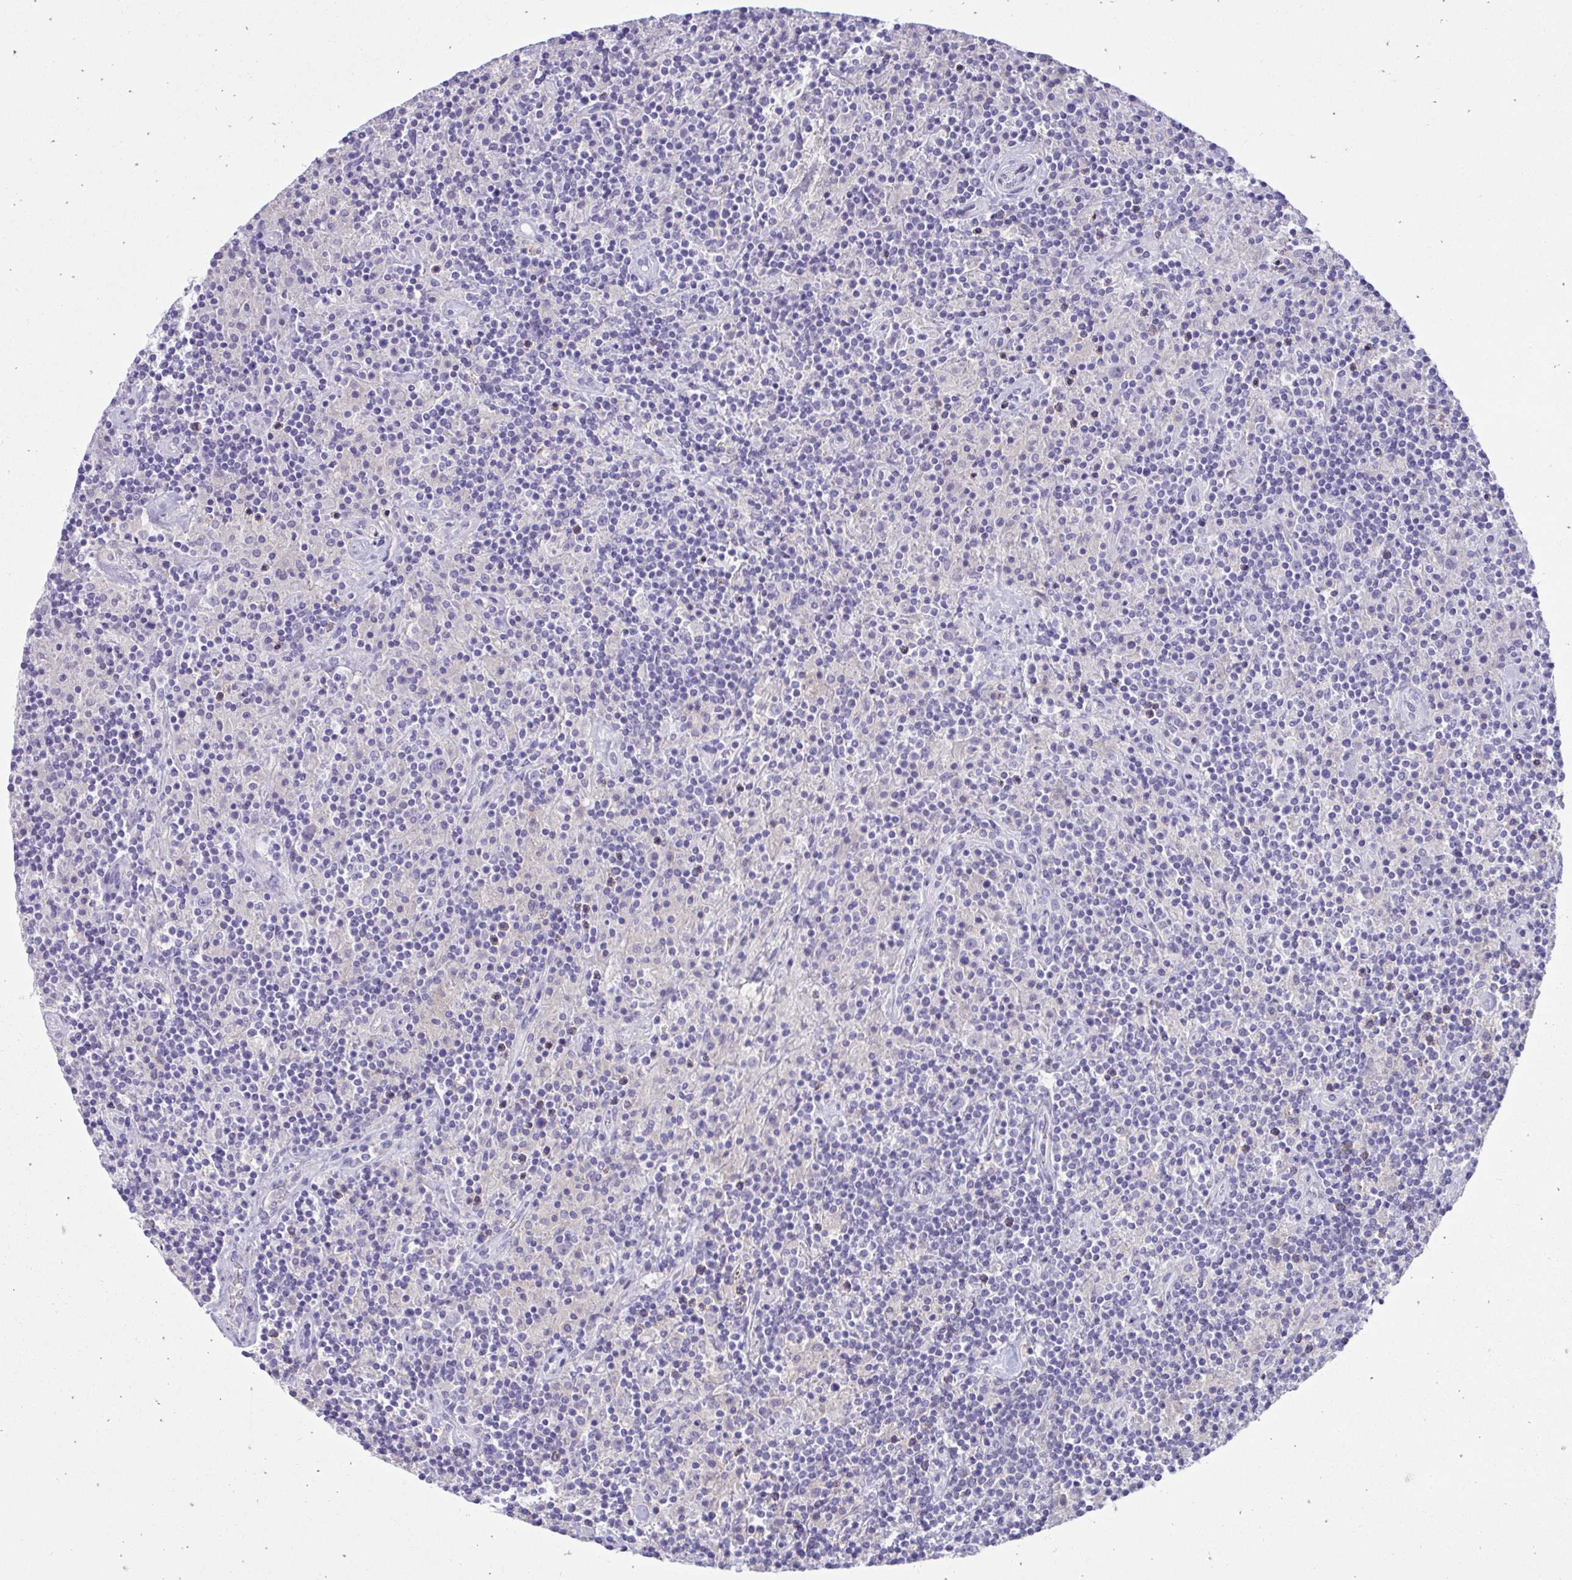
{"staining": {"intensity": "negative", "quantity": "none", "location": "none"}, "tissue": "lymphoma", "cell_type": "Tumor cells", "image_type": "cancer", "snomed": [{"axis": "morphology", "description": "Hodgkin's disease, NOS"}, {"axis": "topography", "description": "Lymph node"}], "caption": "Tumor cells are negative for protein expression in human Hodgkin's disease.", "gene": "PLEKHH1", "patient": {"sex": "male", "age": 70}}